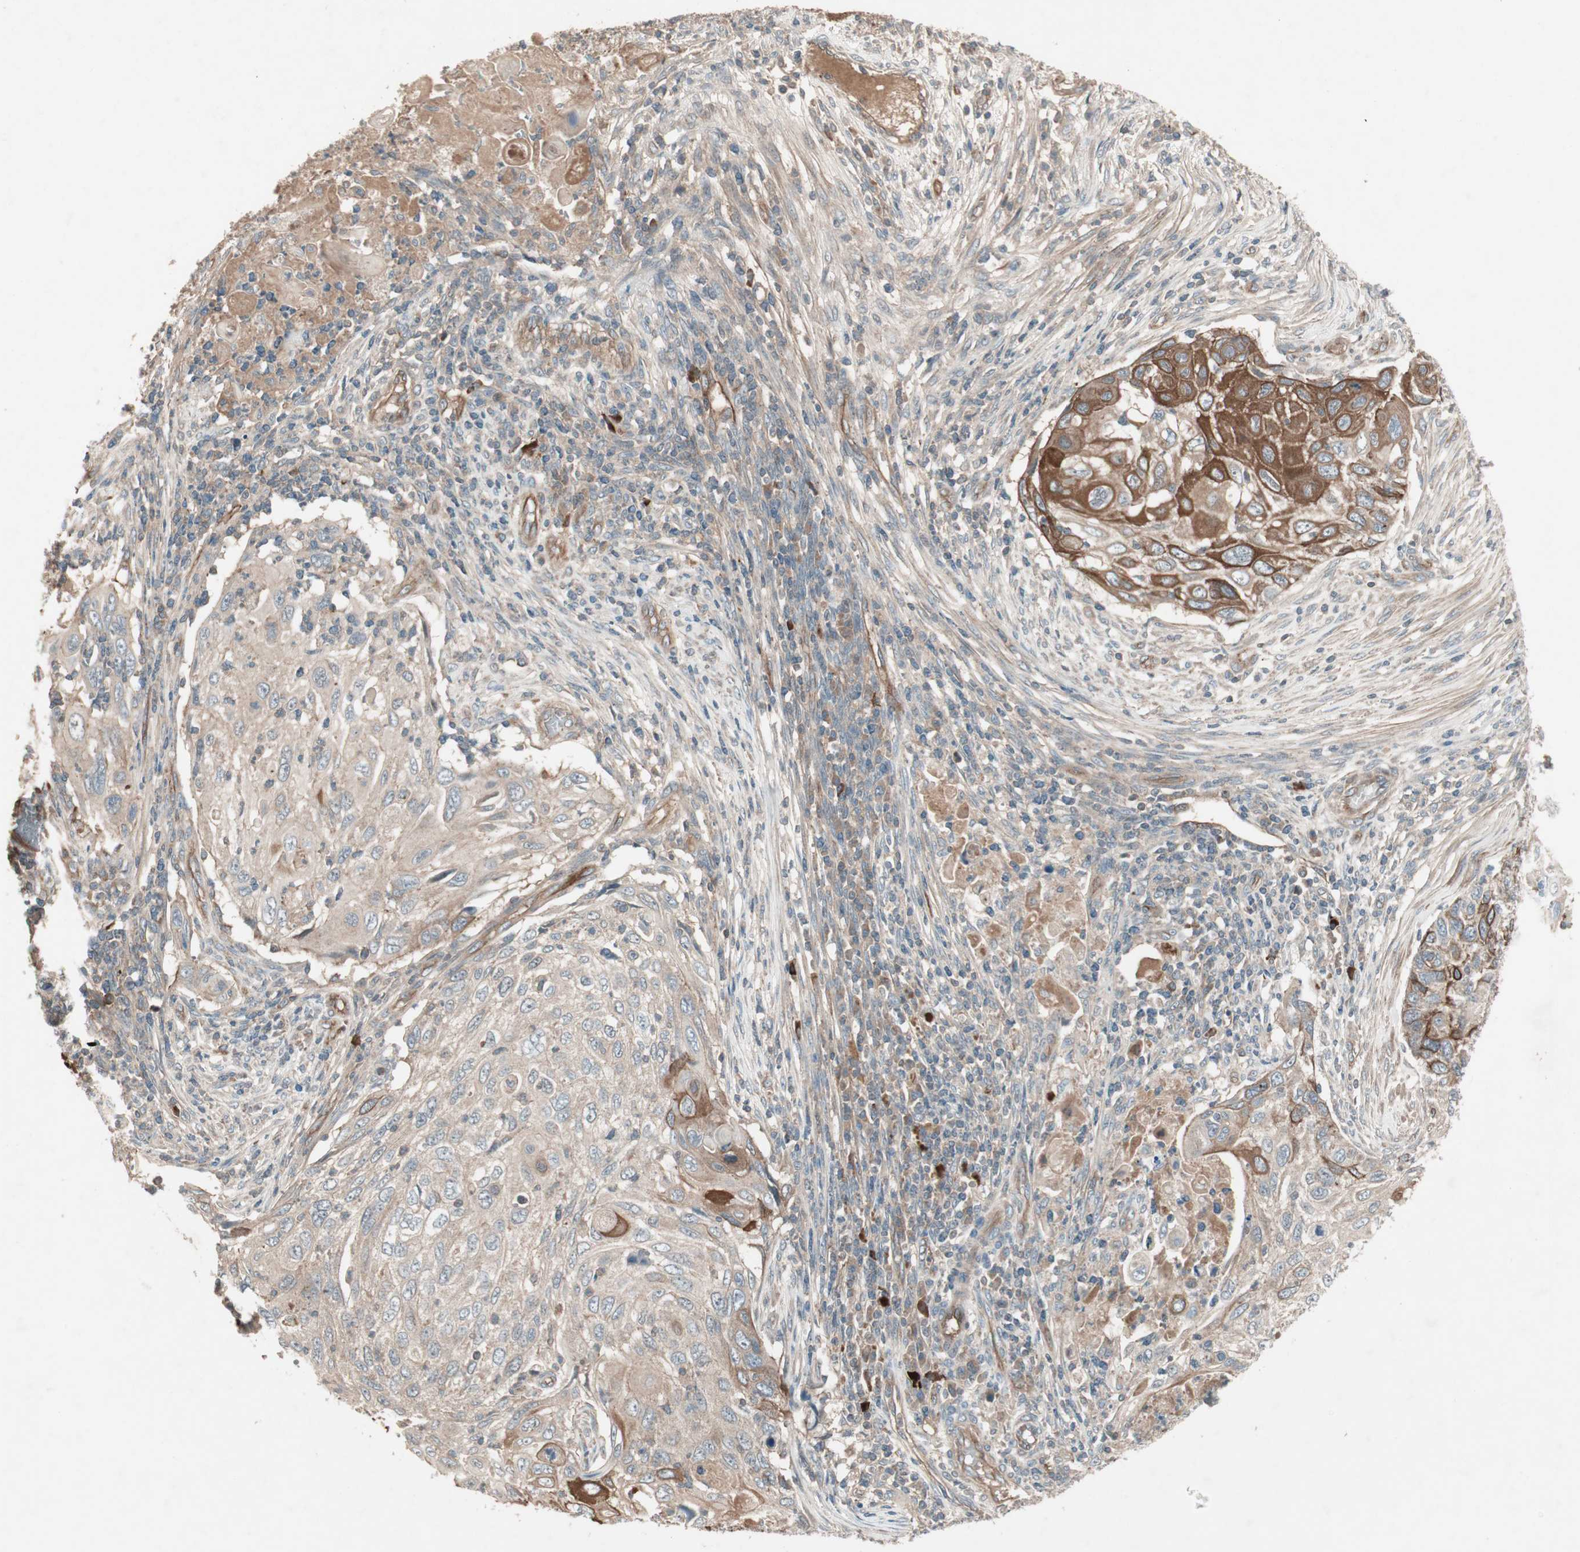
{"staining": {"intensity": "strong", "quantity": "25%-75%", "location": "cytoplasmic/membranous"}, "tissue": "cervical cancer", "cell_type": "Tumor cells", "image_type": "cancer", "snomed": [{"axis": "morphology", "description": "Squamous cell carcinoma, NOS"}, {"axis": "topography", "description": "Cervix"}], "caption": "This image displays cervical cancer (squamous cell carcinoma) stained with immunohistochemistry (IHC) to label a protein in brown. The cytoplasmic/membranous of tumor cells show strong positivity for the protein. Nuclei are counter-stained blue.", "gene": "TFPI", "patient": {"sex": "female", "age": 70}}